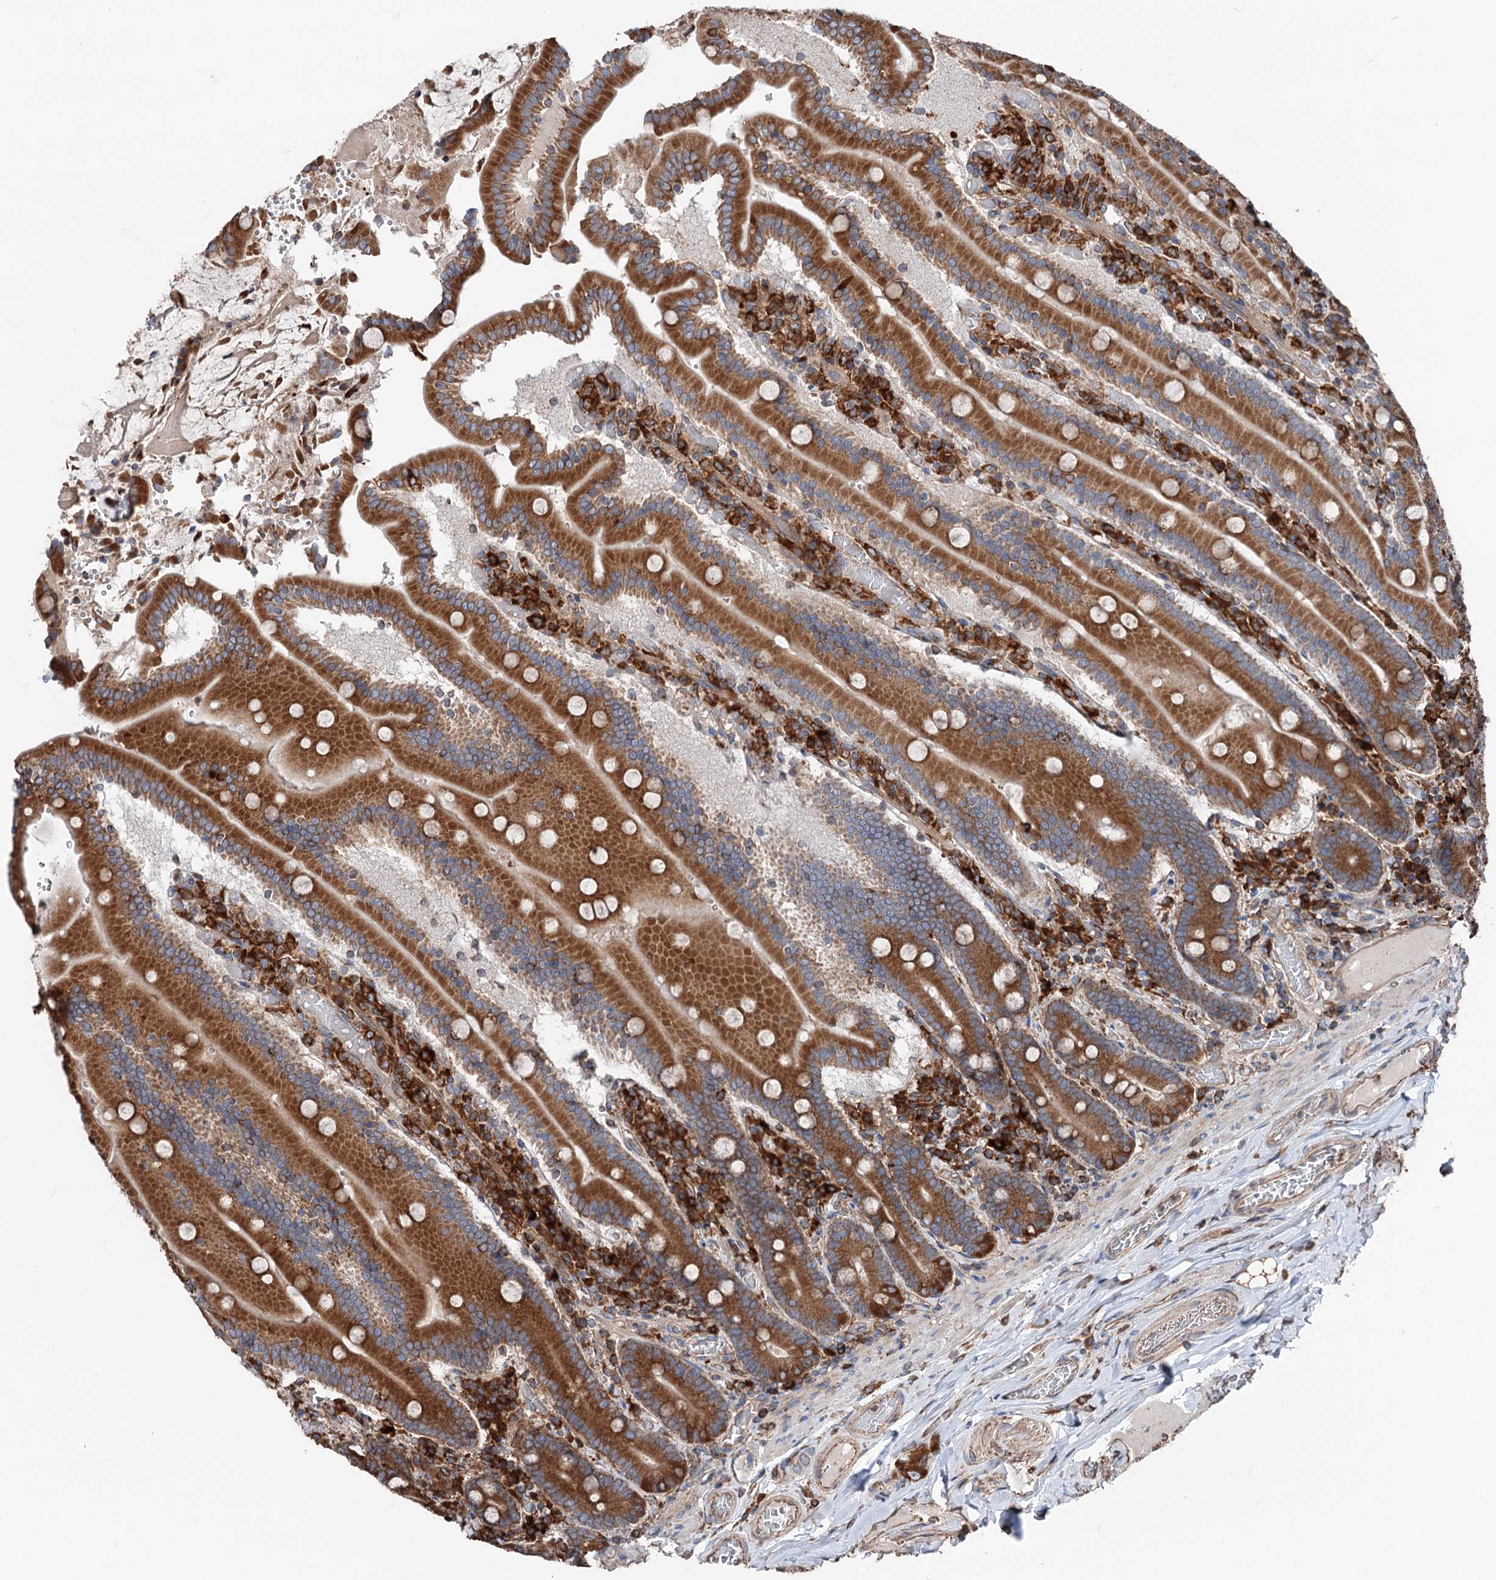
{"staining": {"intensity": "strong", "quantity": ">75%", "location": "cytoplasmic/membranous"}, "tissue": "duodenum", "cell_type": "Glandular cells", "image_type": "normal", "snomed": [{"axis": "morphology", "description": "Normal tissue, NOS"}, {"axis": "topography", "description": "Duodenum"}], "caption": "Benign duodenum was stained to show a protein in brown. There is high levels of strong cytoplasmic/membranous expression in about >75% of glandular cells.", "gene": "ERP29", "patient": {"sex": "female", "age": 62}}